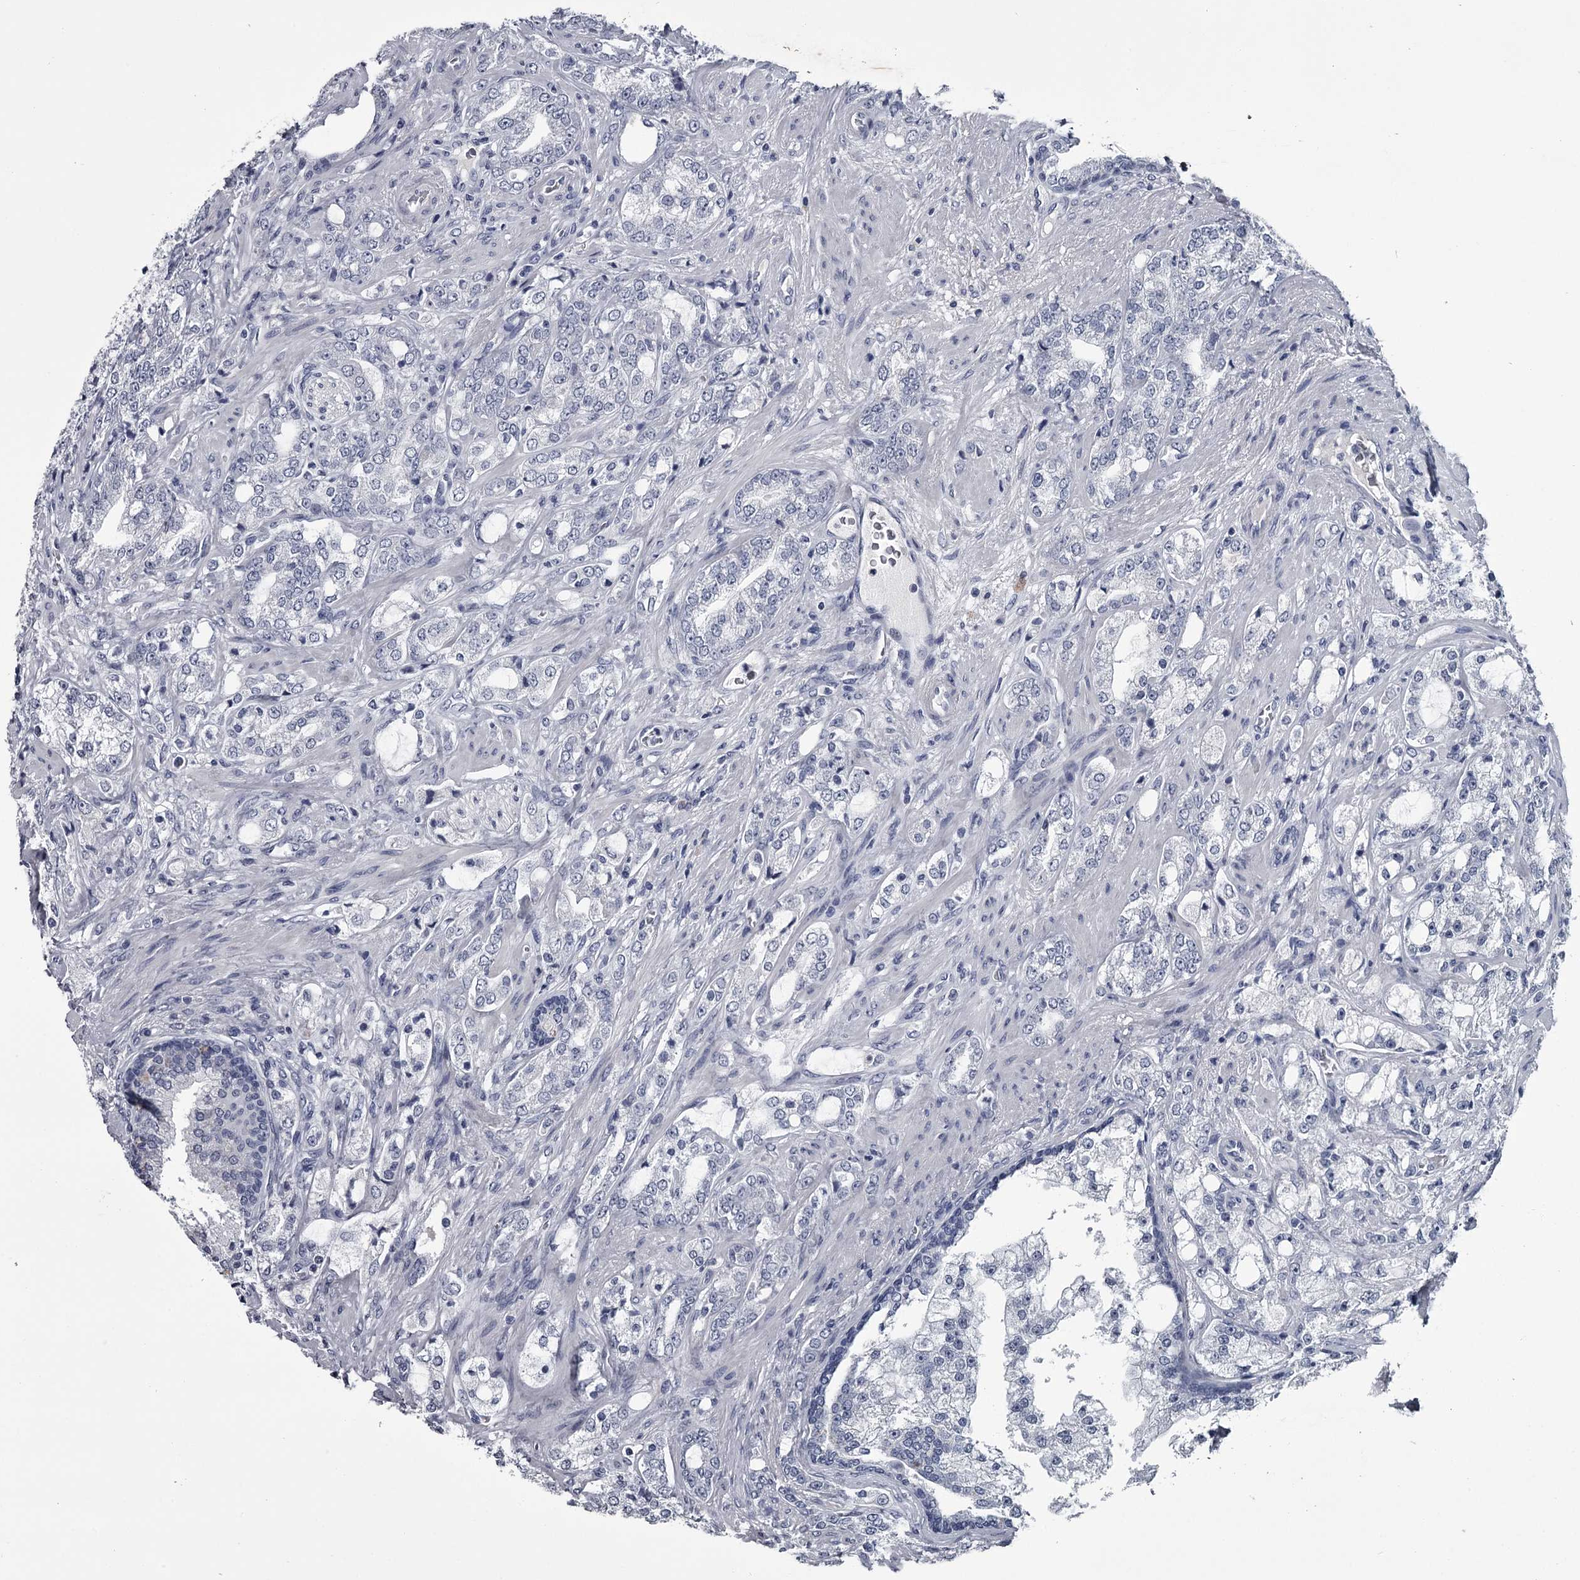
{"staining": {"intensity": "negative", "quantity": "none", "location": "none"}, "tissue": "prostate cancer", "cell_type": "Tumor cells", "image_type": "cancer", "snomed": [{"axis": "morphology", "description": "Adenocarcinoma, High grade"}, {"axis": "topography", "description": "Prostate"}], "caption": "Prostate adenocarcinoma (high-grade) was stained to show a protein in brown. There is no significant positivity in tumor cells.", "gene": "DAO", "patient": {"sex": "male", "age": 64}}